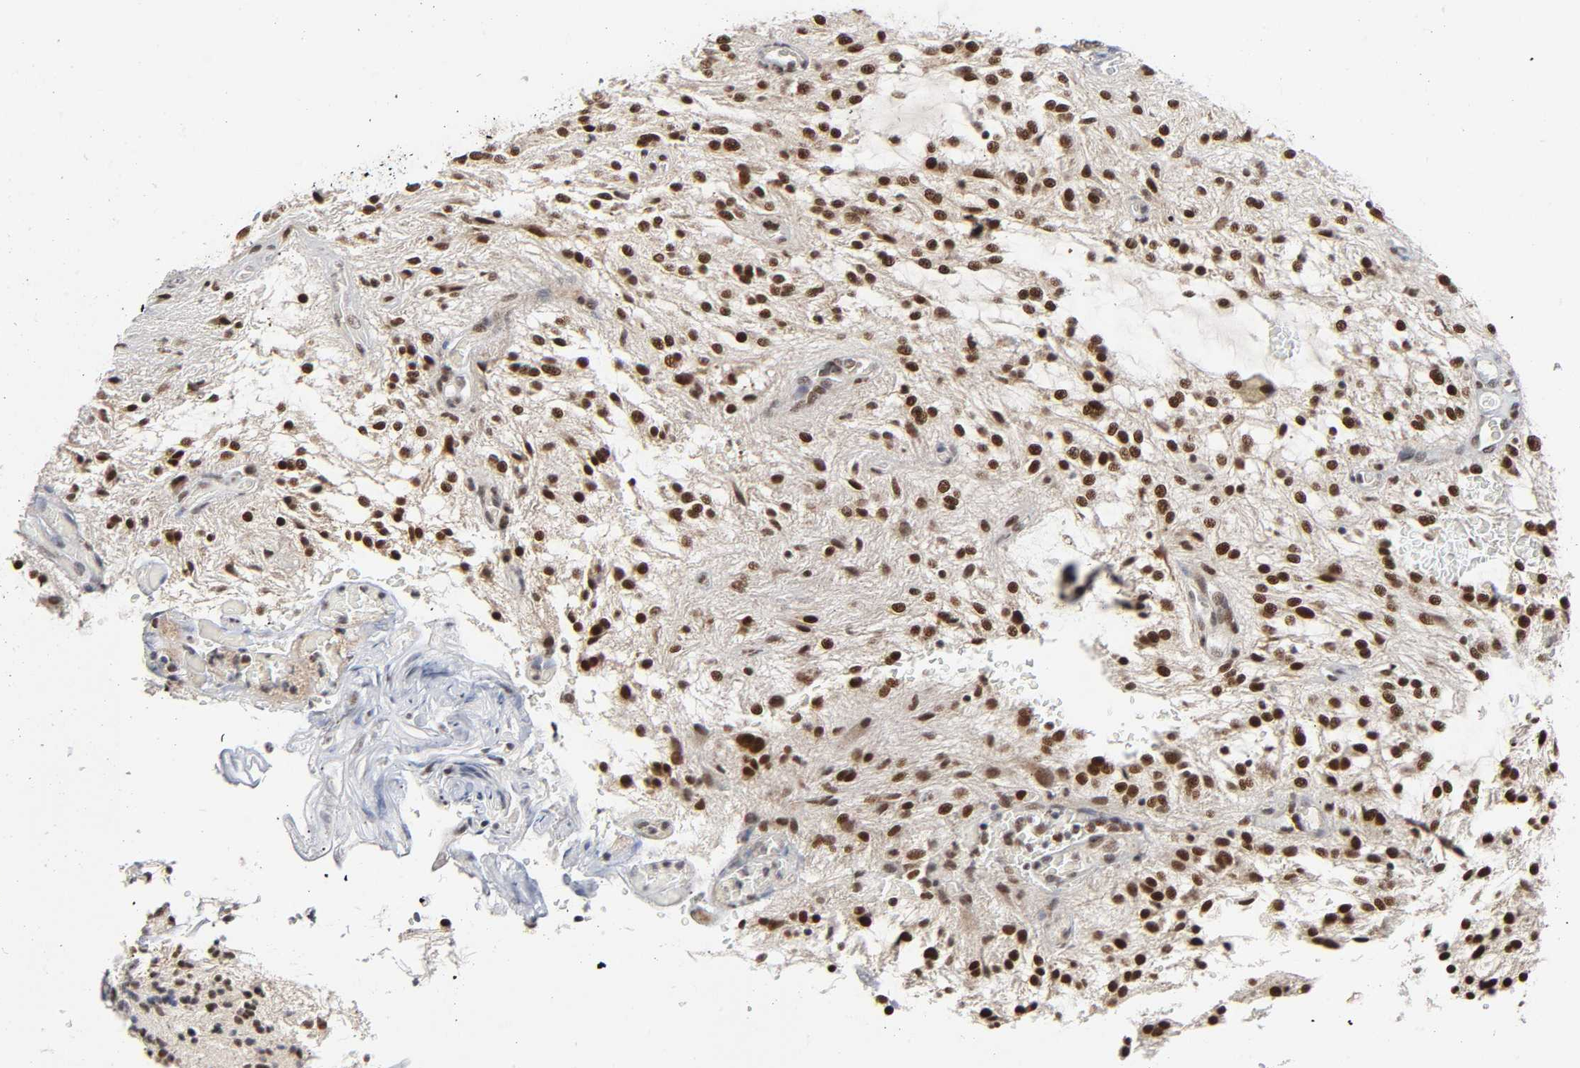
{"staining": {"intensity": "strong", "quantity": ">75%", "location": "nuclear"}, "tissue": "glioma", "cell_type": "Tumor cells", "image_type": "cancer", "snomed": [{"axis": "morphology", "description": "Glioma, malignant, NOS"}, {"axis": "topography", "description": "Cerebellum"}], "caption": "DAB immunohistochemical staining of human glioma demonstrates strong nuclear protein positivity in about >75% of tumor cells.", "gene": "KAT2B", "patient": {"sex": "female", "age": 10}}